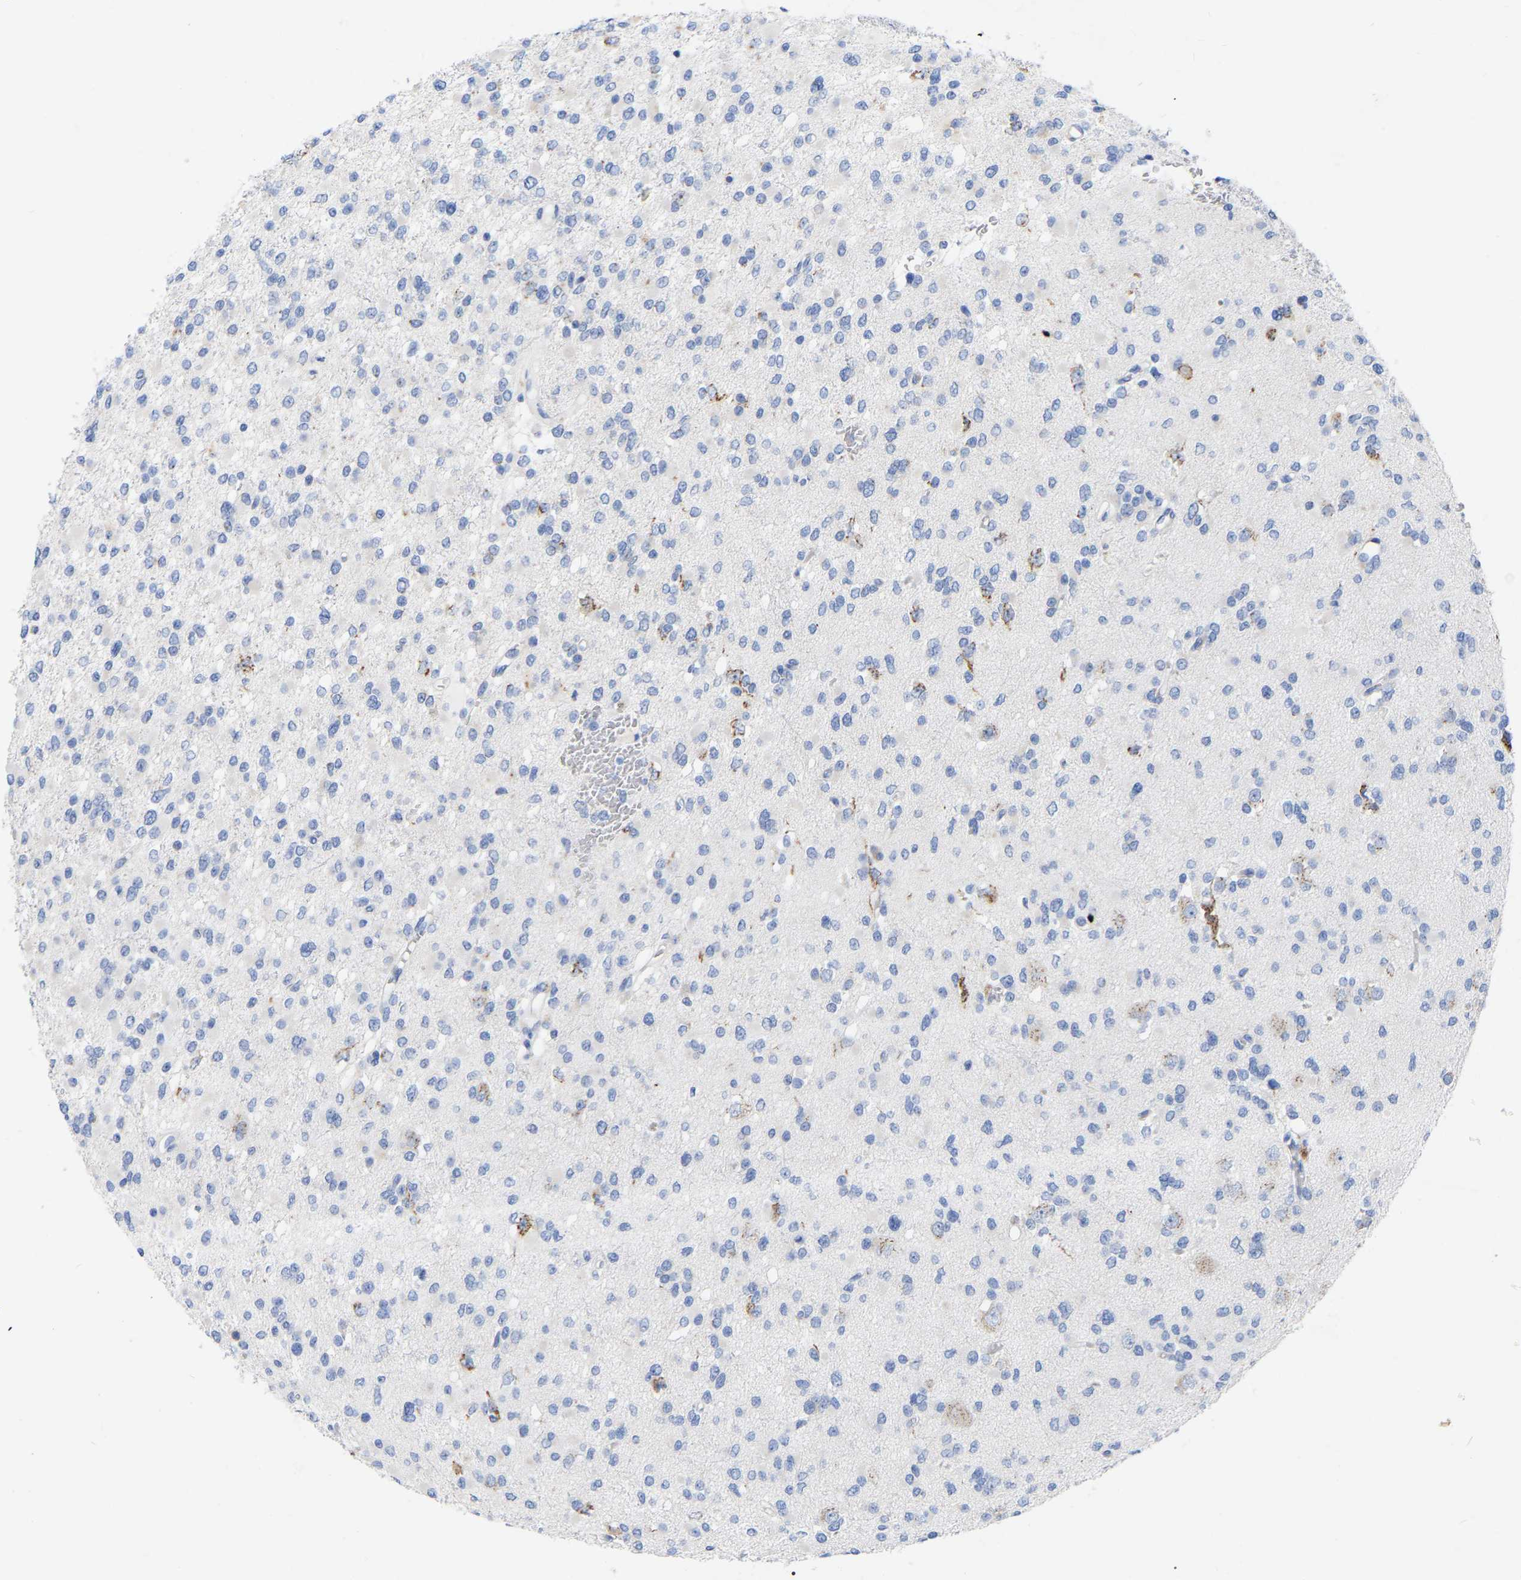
{"staining": {"intensity": "negative", "quantity": "none", "location": "none"}, "tissue": "glioma", "cell_type": "Tumor cells", "image_type": "cancer", "snomed": [{"axis": "morphology", "description": "Glioma, malignant, Low grade"}, {"axis": "topography", "description": "Brain"}], "caption": "An image of human glioma is negative for staining in tumor cells.", "gene": "STRIP2", "patient": {"sex": "female", "age": 22}}